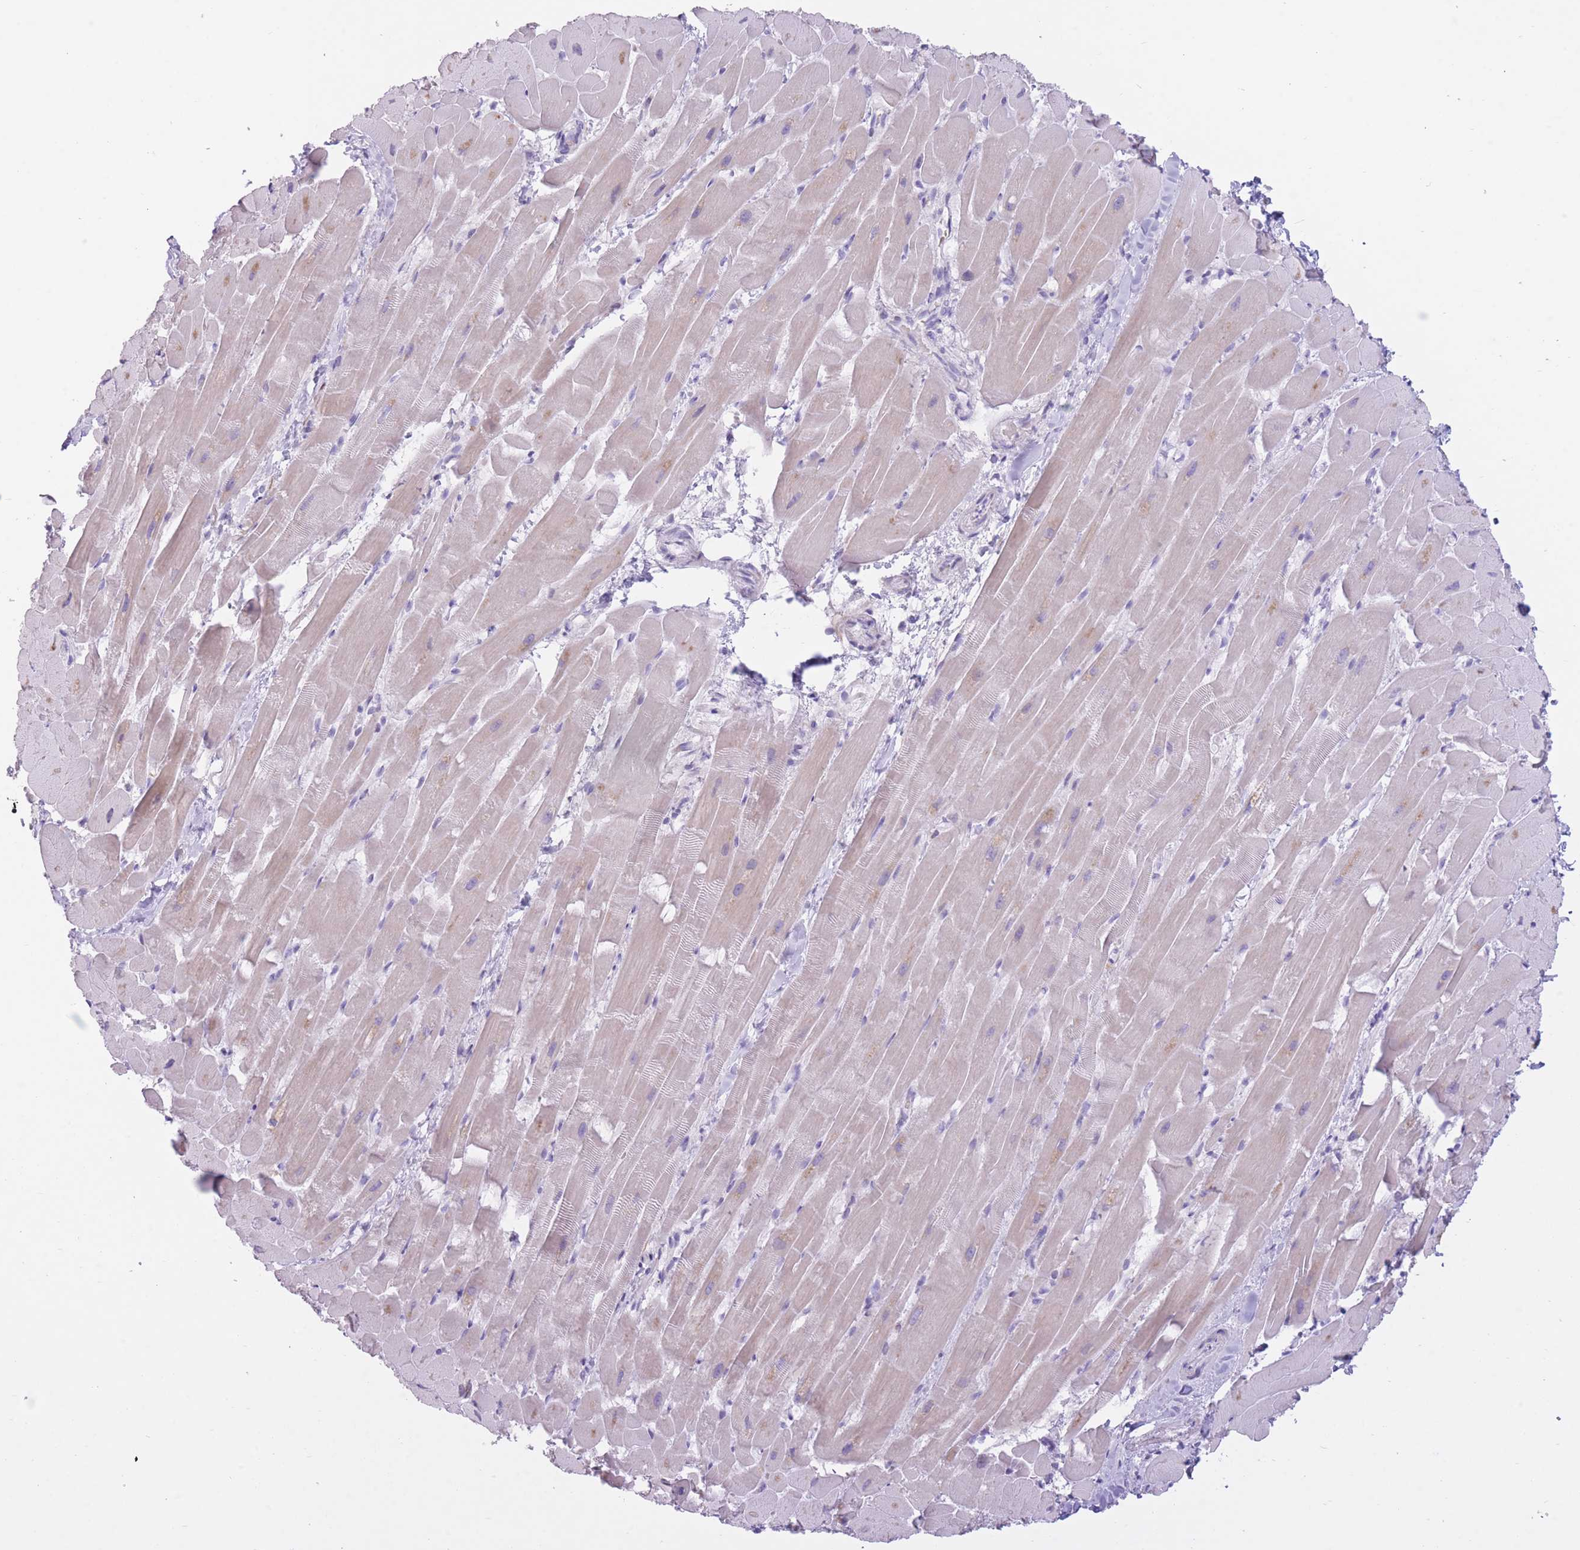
{"staining": {"intensity": "weak", "quantity": "<25%", "location": "cytoplasmic/membranous"}, "tissue": "heart muscle", "cell_type": "Cardiomyocytes", "image_type": "normal", "snomed": [{"axis": "morphology", "description": "Normal tissue, NOS"}, {"axis": "topography", "description": "Heart"}], "caption": "Photomicrograph shows no protein staining in cardiomyocytes of normal heart muscle. The staining is performed using DAB (3,3'-diaminobenzidine) brown chromogen with nuclei counter-stained in using hematoxylin.", "gene": "WDR70", "patient": {"sex": "male", "age": 37}}